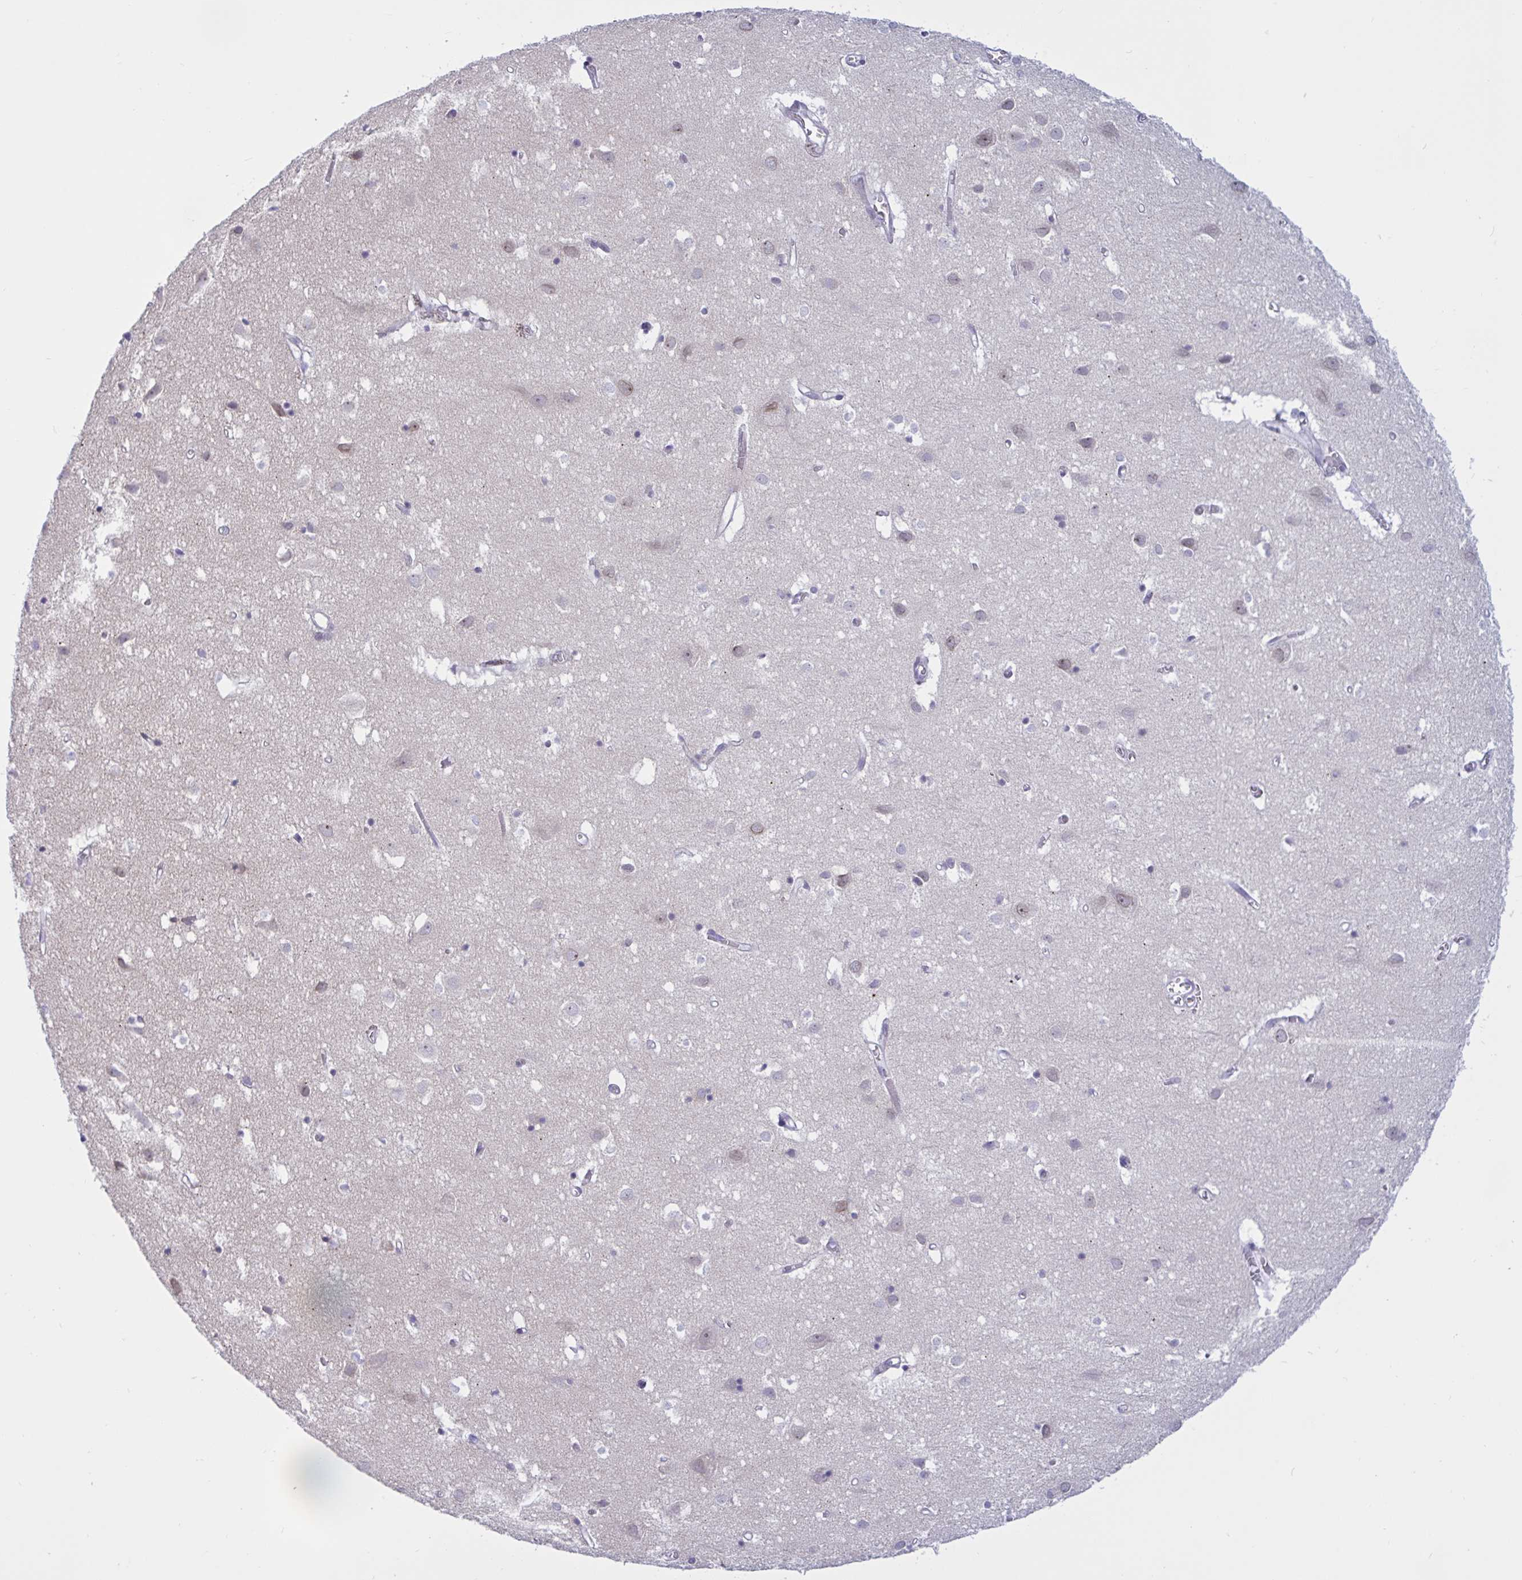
{"staining": {"intensity": "negative", "quantity": "none", "location": "none"}, "tissue": "cerebral cortex", "cell_type": "Endothelial cells", "image_type": "normal", "snomed": [{"axis": "morphology", "description": "Normal tissue, NOS"}, {"axis": "topography", "description": "Cerebral cortex"}], "caption": "Immunohistochemistry of benign cerebral cortex exhibits no positivity in endothelial cells. Brightfield microscopy of IHC stained with DAB (3,3'-diaminobenzidine) (brown) and hematoxylin (blue), captured at high magnification.", "gene": "DOCK11", "patient": {"sex": "male", "age": 70}}